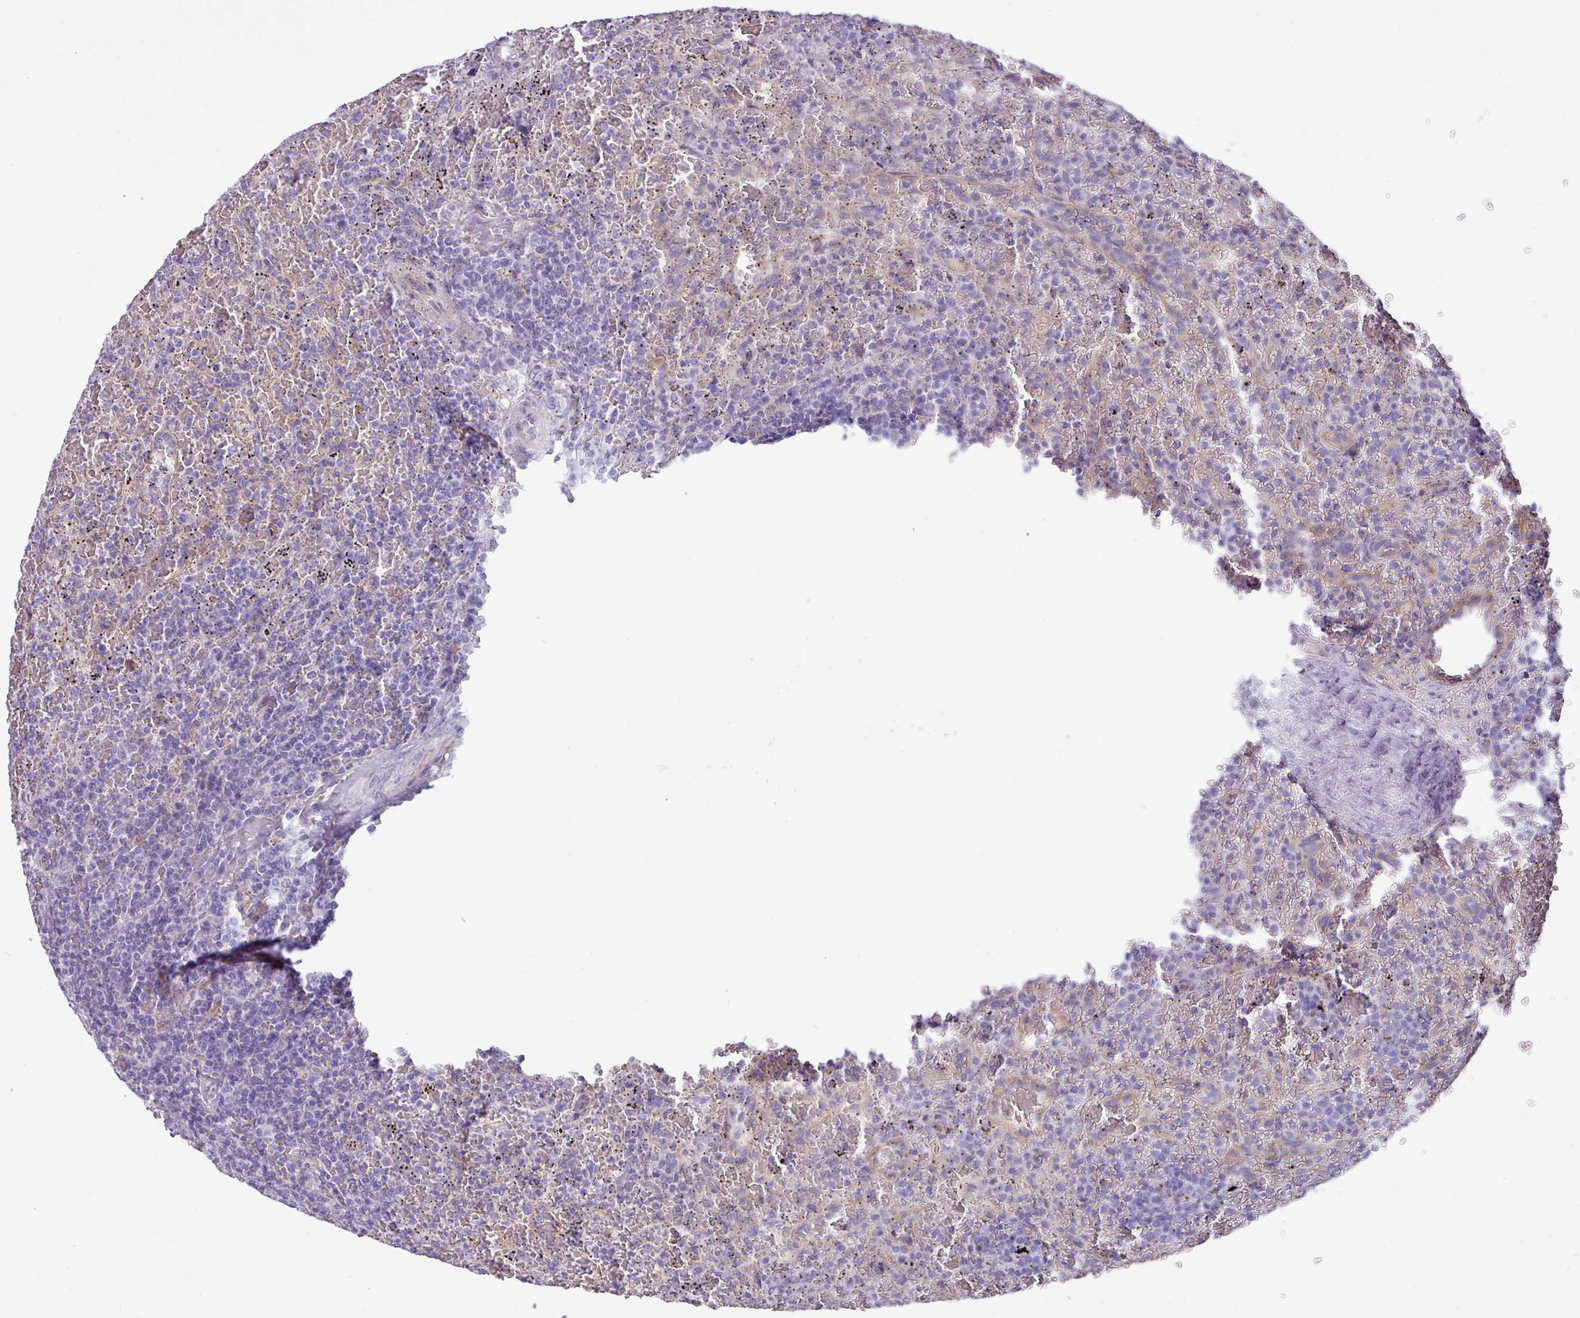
{"staining": {"intensity": "negative", "quantity": "none", "location": "none"}, "tissue": "lymphoma", "cell_type": "Tumor cells", "image_type": "cancer", "snomed": [{"axis": "morphology", "description": "Malignant lymphoma, non-Hodgkin's type, Low grade"}, {"axis": "topography", "description": "Spleen"}], "caption": "Immunohistochemistry of human lymphoma displays no expression in tumor cells.", "gene": "KIRREL3", "patient": {"sex": "female", "age": 64}}